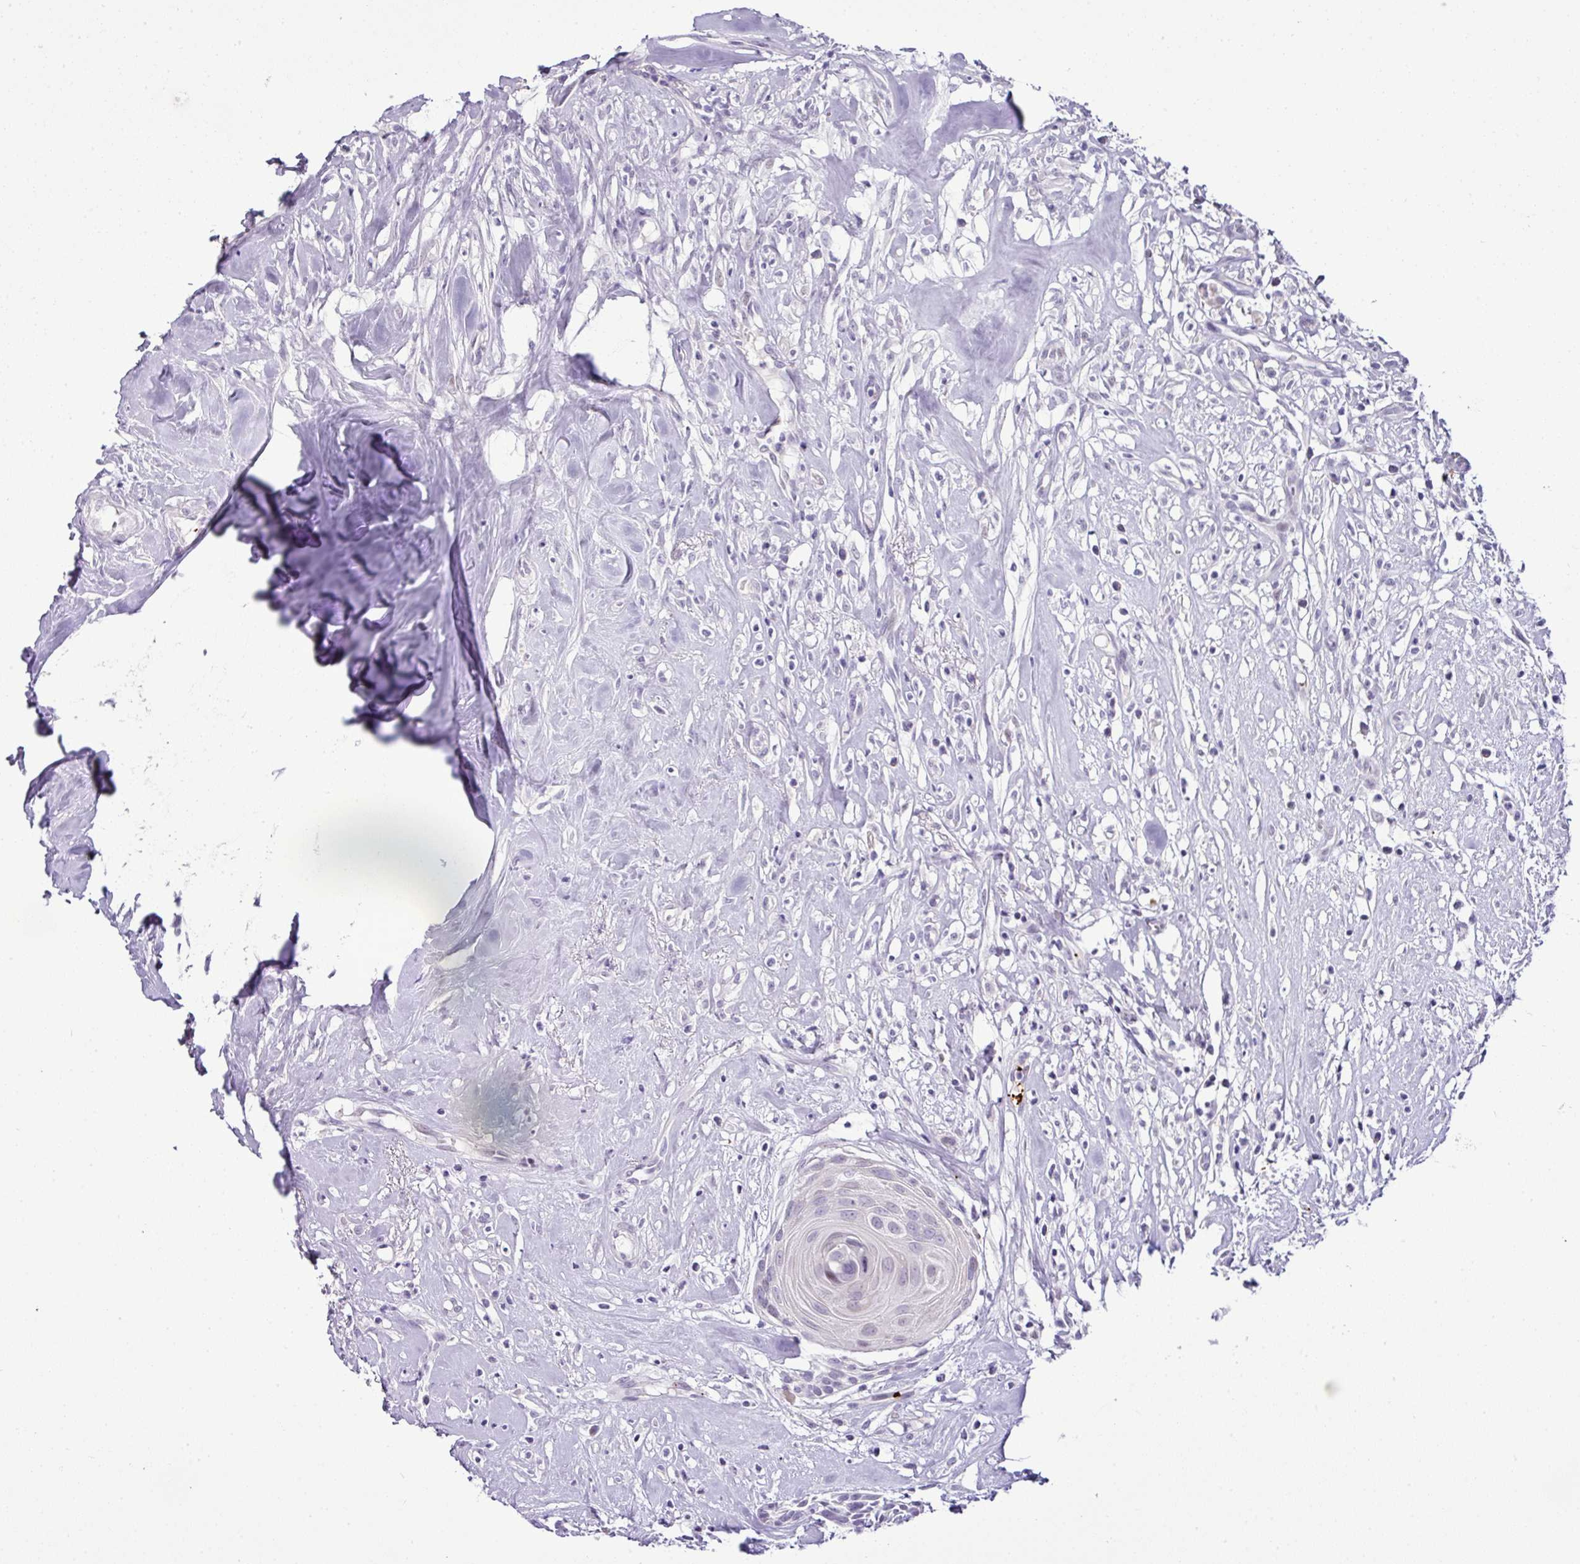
{"staining": {"intensity": "negative", "quantity": "none", "location": "none"}, "tissue": "head and neck cancer", "cell_type": "Tumor cells", "image_type": "cancer", "snomed": [{"axis": "morphology", "description": "Adenocarcinoma, NOS"}, {"axis": "topography", "description": "Subcutis"}, {"axis": "topography", "description": "Head-Neck"}], "caption": "Immunohistochemical staining of head and neck cancer shows no significant staining in tumor cells.", "gene": "CMTM5", "patient": {"sex": "female", "age": 73}}